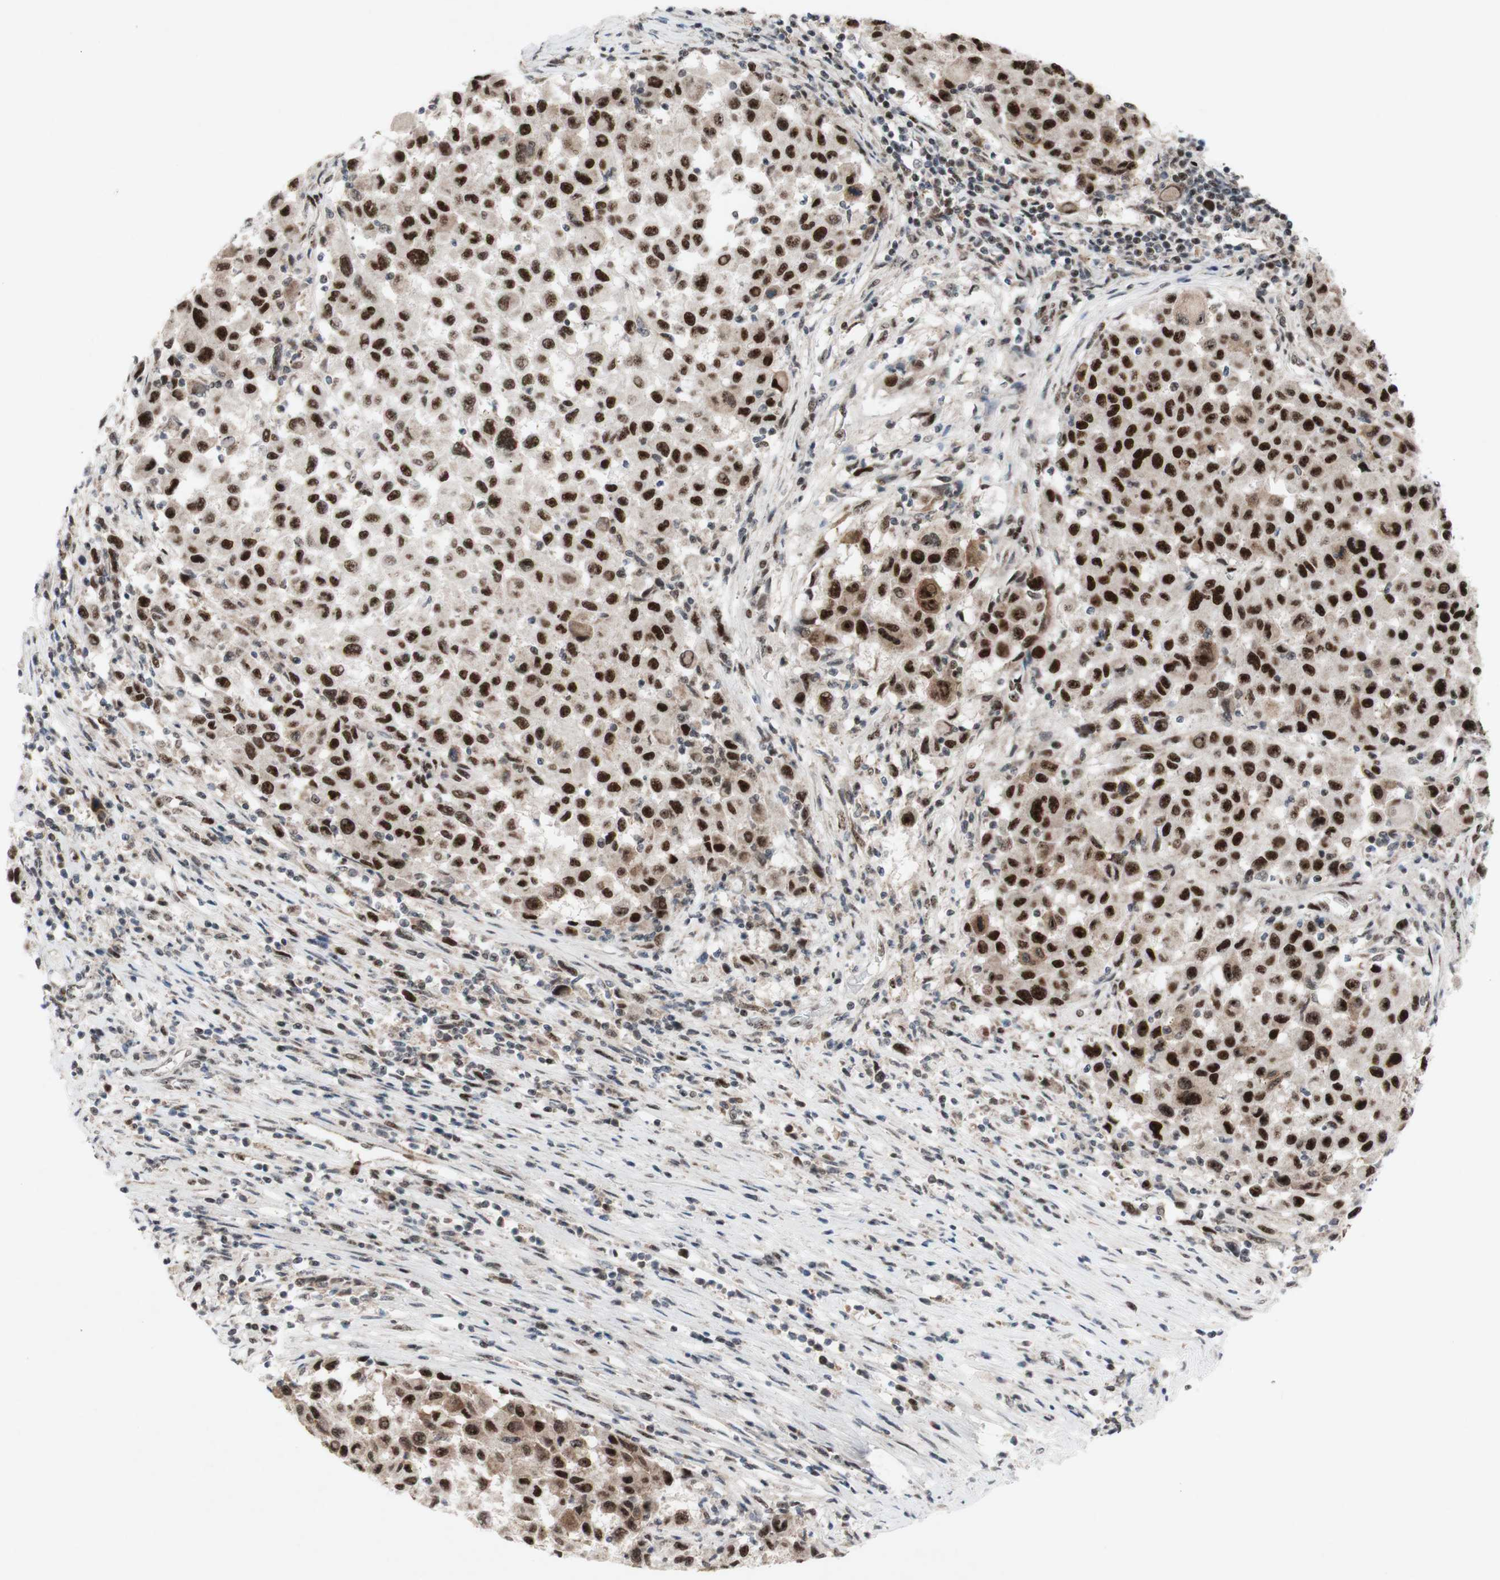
{"staining": {"intensity": "strong", "quantity": ">75%", "location": "nuclear"}, "tissue": "melanoma", "cell_type": "Tumor cells", "image_type": "cancer", "snomed": [{"axis": "morphology", "description": "Malignant melanoma, Metastatic site"}, {"axis": "topography", "description": "Lymph node"}], "caption": "The image shows staining of melanoma, revealing strong nuclear protein expression (brown color) within tumor cells. (brown staining indicates protein expression, while blue staining denotes nuclei).", "gene": "POLR1A", "patient": {"sex": "male", "age": 61}}